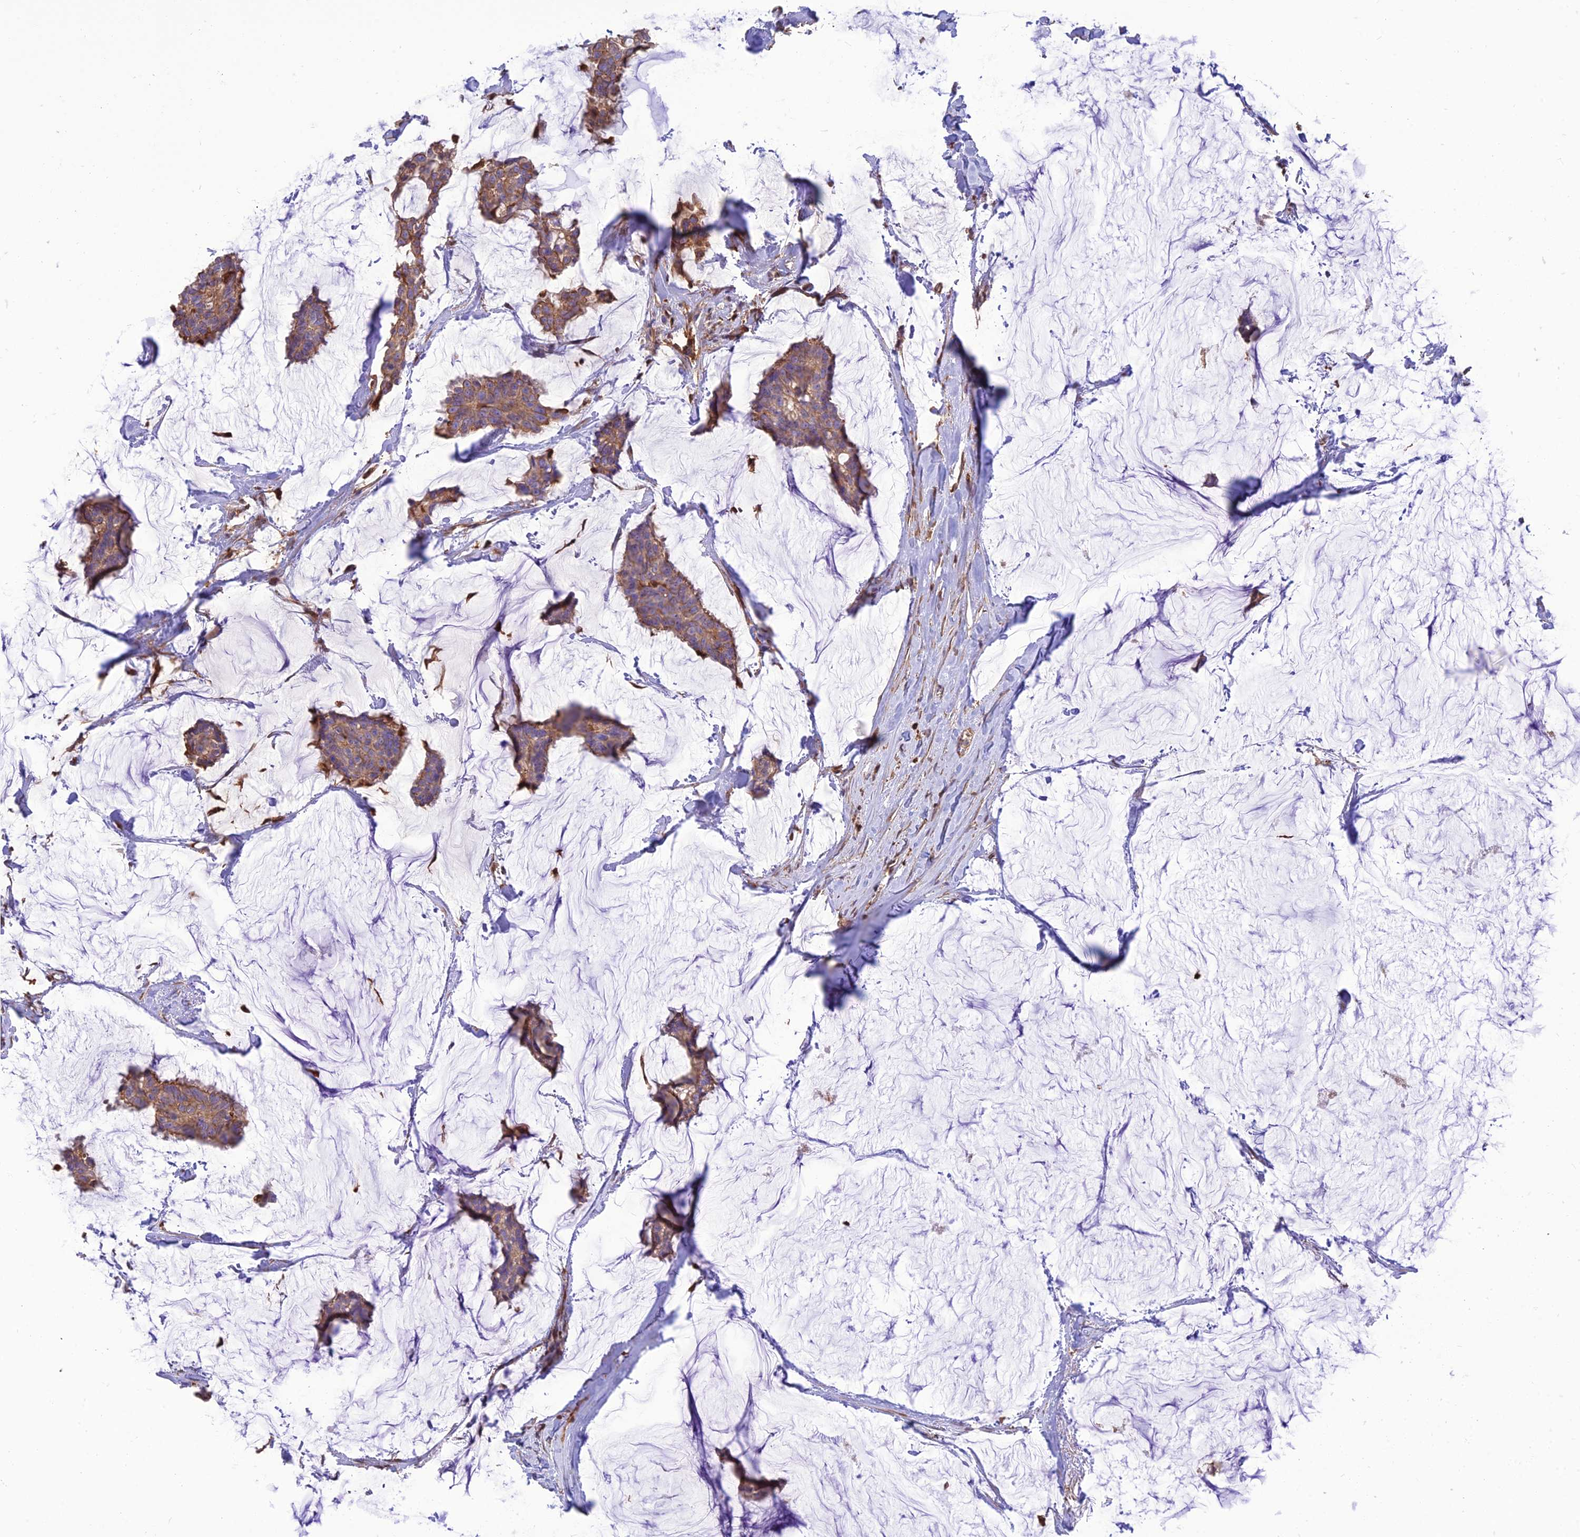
{"staining": {"intensity": "weak", "quantity": ">75%", "location": "cytoplasmic/membranous"}, "tissue": "breast cancer", "cell_type": "Tumor cells", "image_type": "cancer", "snomed": [{"axis": "morphology", "description": "Duct carcinoma"}, {"axis": "topography", "description": "Breast"}], "caption": "A histopathology image of human breast infiltrating ductal carcinoma stained for a protein displays weak cytoplasmic/membranous brown staining in tumor cells.", "gene": "HPSE2", "patient": {"sex": "female", "age": 93}}